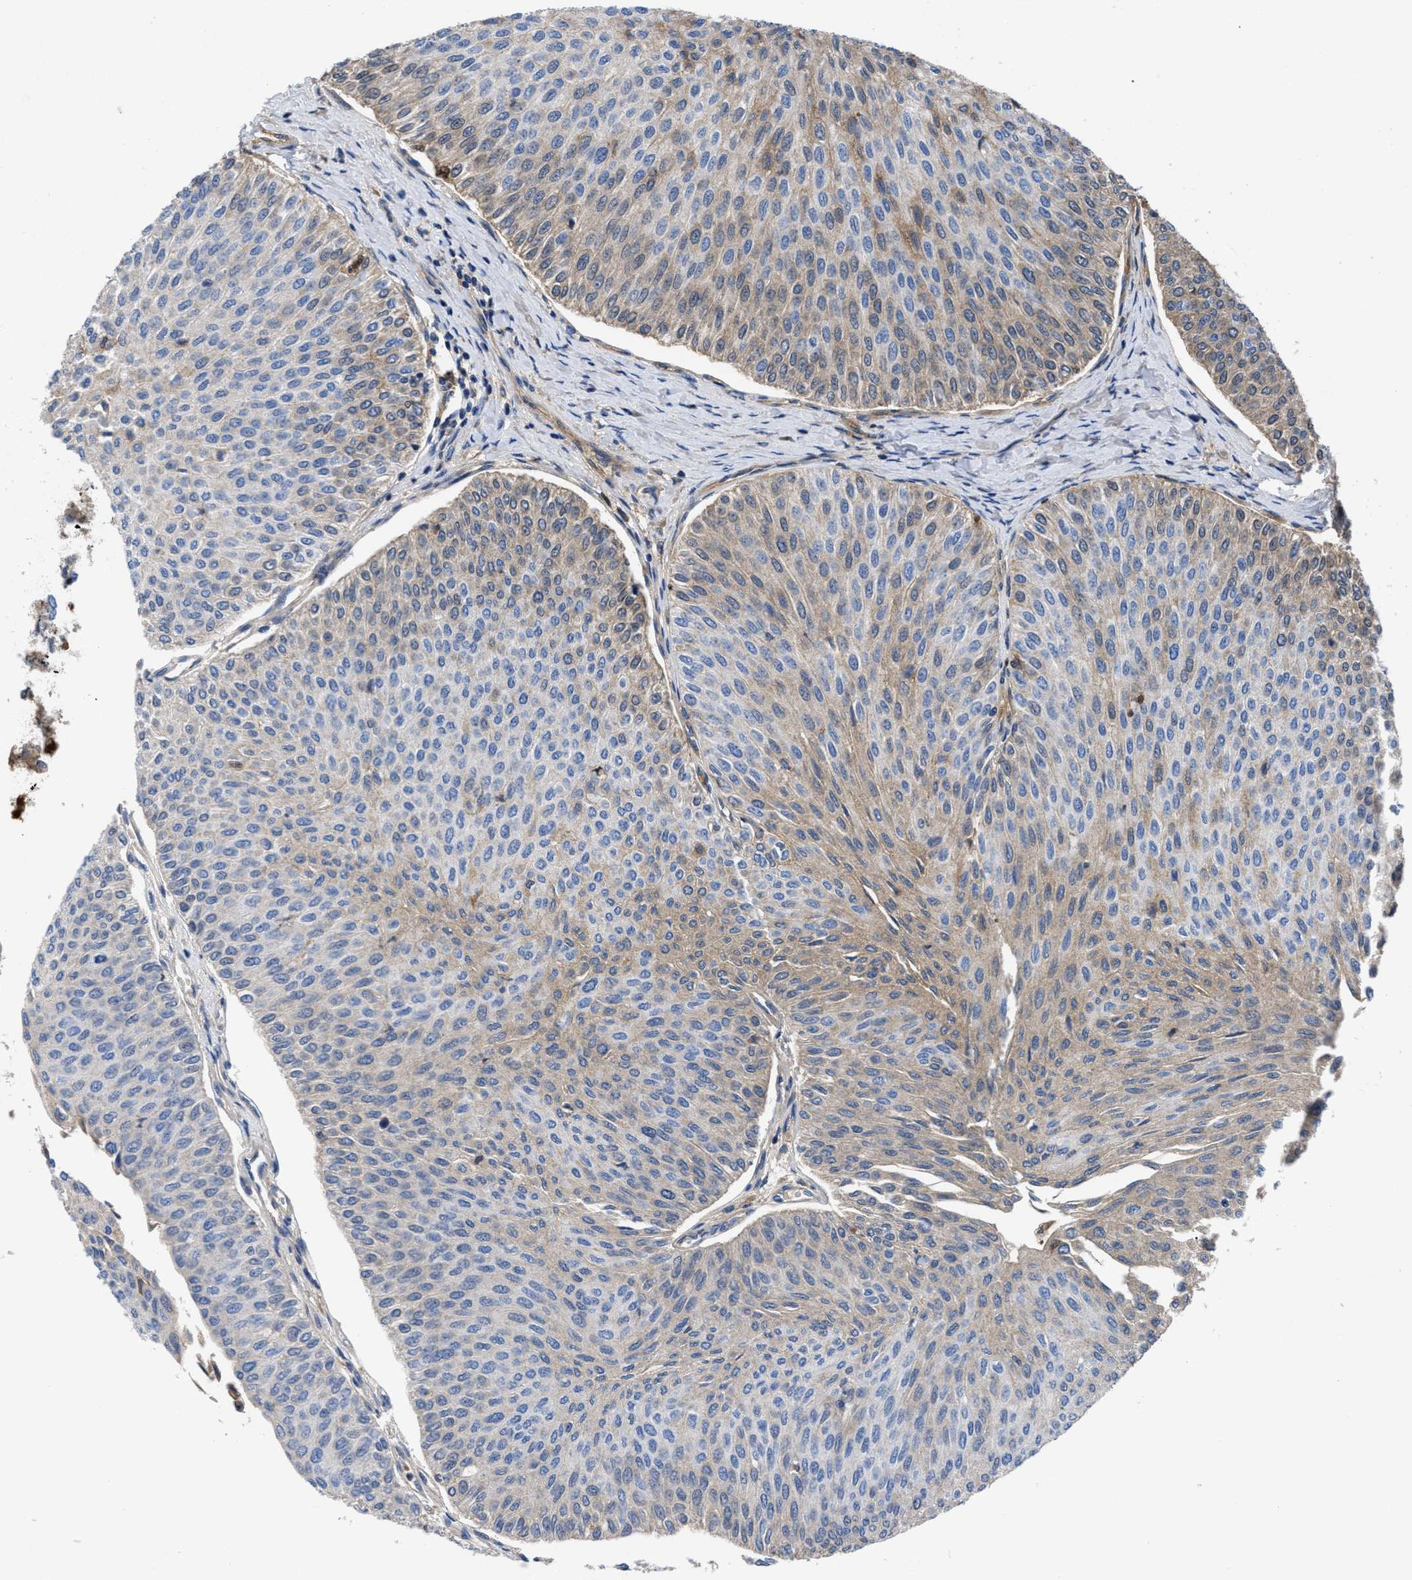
{"staining": {"intensity": "weak", "quantity": "25%-75%", "location": "cytoplasmic/membranous"}, "tissue": "urothelial cancer", "cell_type": "Tumor cells", "image_type": "cancer", "snomed": [{"axis": "morphology", "description": "Urothelial carcinoma, Low grade"}, {"axis": "topography", "description": "Urinary bladder"}], "caption": "DAB (3,3'-diaminobenzidine) immunohistochemical staining of human urothelial carcinoma (low-grade) displays weak cytoplasmic/membranous protein staining in about 25%-75% of tumor cells. Nuclei are stained in blue.", "gene": "SERPINA6", "patient": {"sex": "male", "age": 78}}